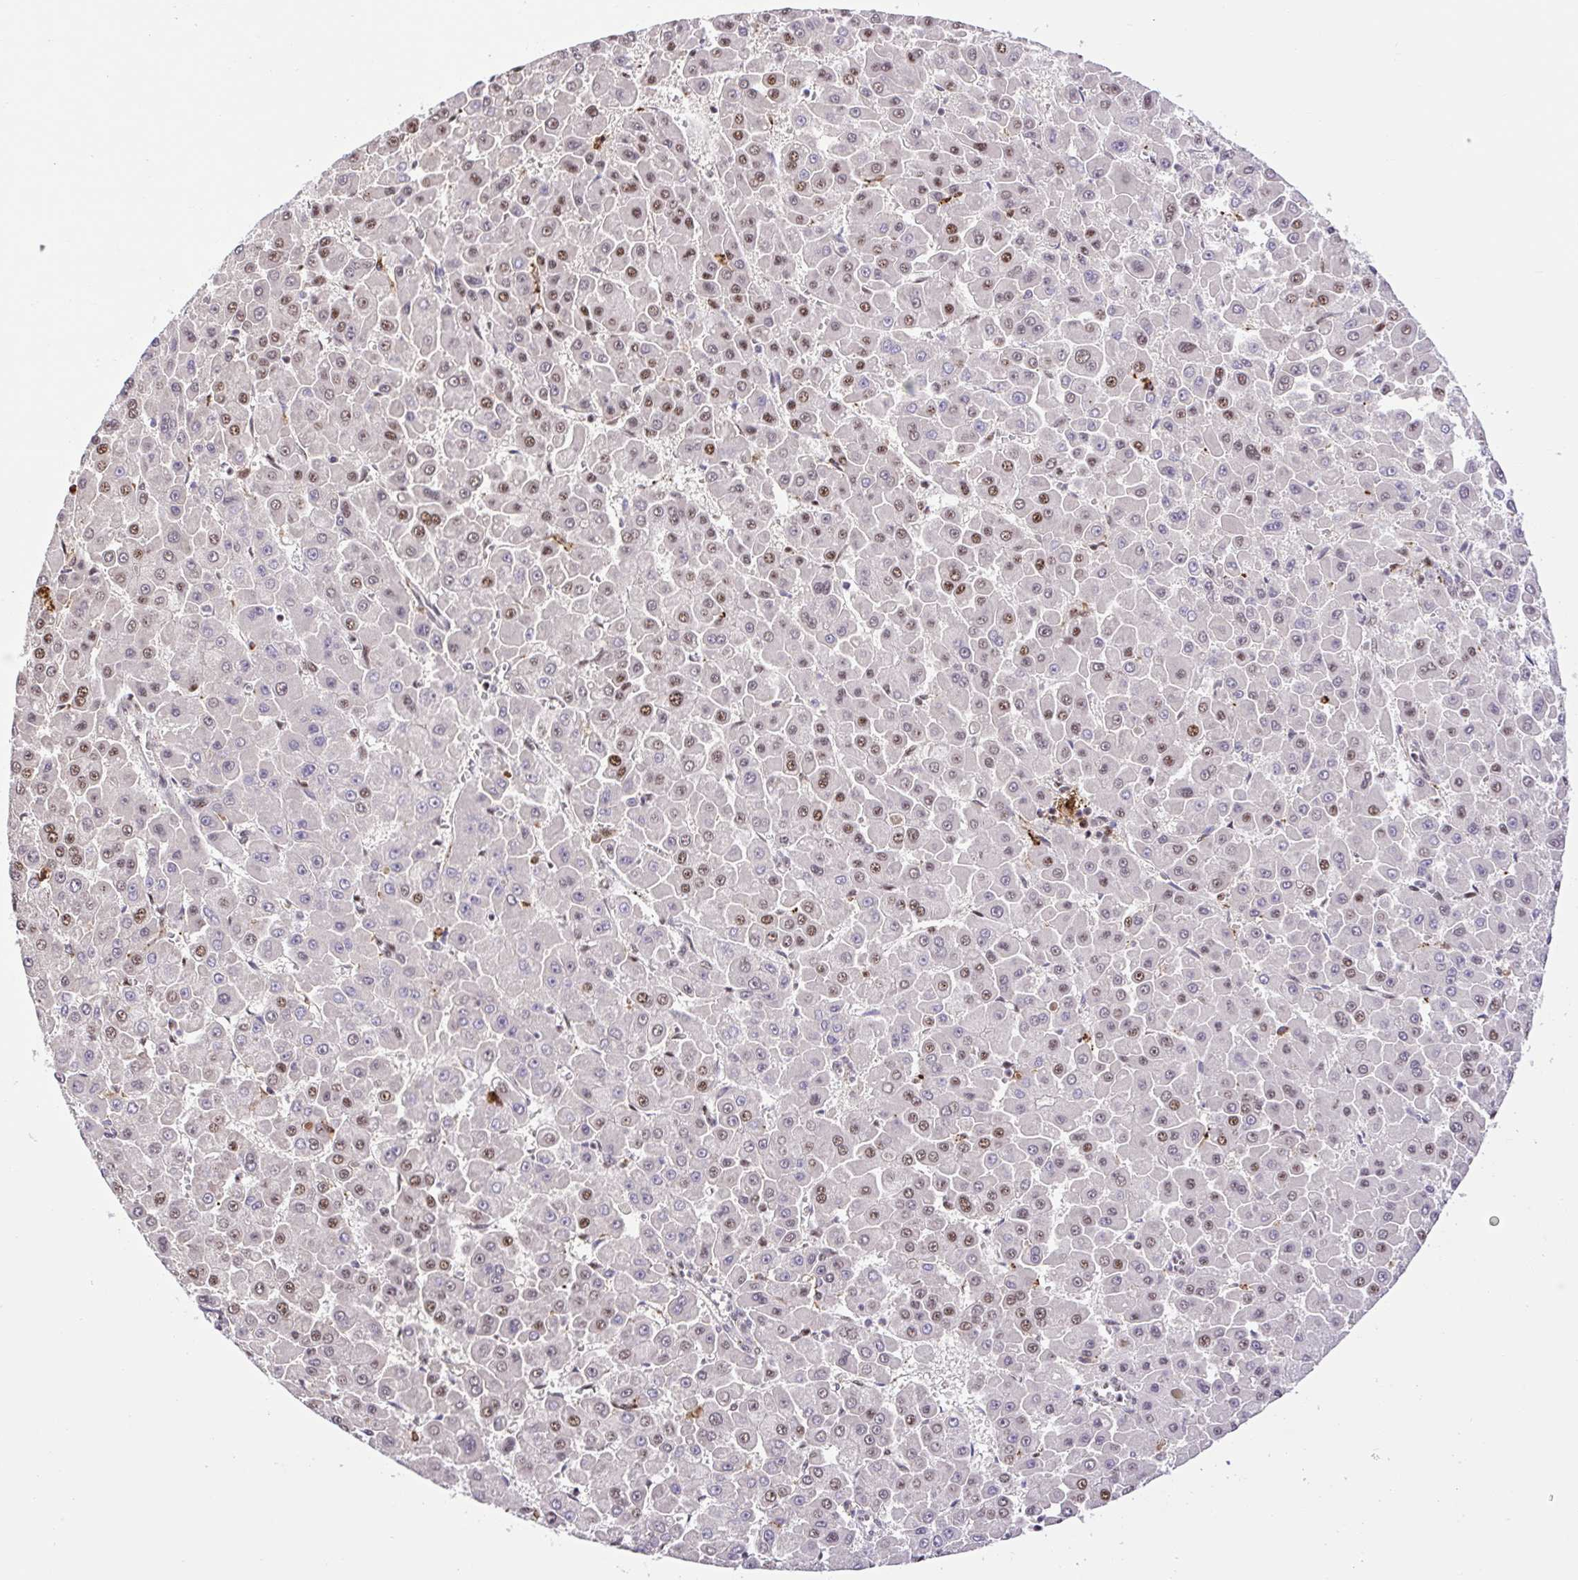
{"staining": {"intensity": "moderate", "quantity": "25%-75%", "location": "nuclear"}, "tissue": "liver cancer", "cell_type": "Tumor cells", "image_type": "cancer", "snomed": [{"axis": "morphology", "description": "Carcinoma, Hepatocellular, NOS"}, {"axis": "topography", "description": "Liver"}], "caption": "Protein positivity by immunohistochemistry reveals moderate nuclear expression in approximately 25%-75% of tumor cells in liver hepatocellular carcinoma. (Brightfield microscopy of DAB IHC at high magnification).", "gene": "ERG", "patient": {"sex": "male", "age": 78}}